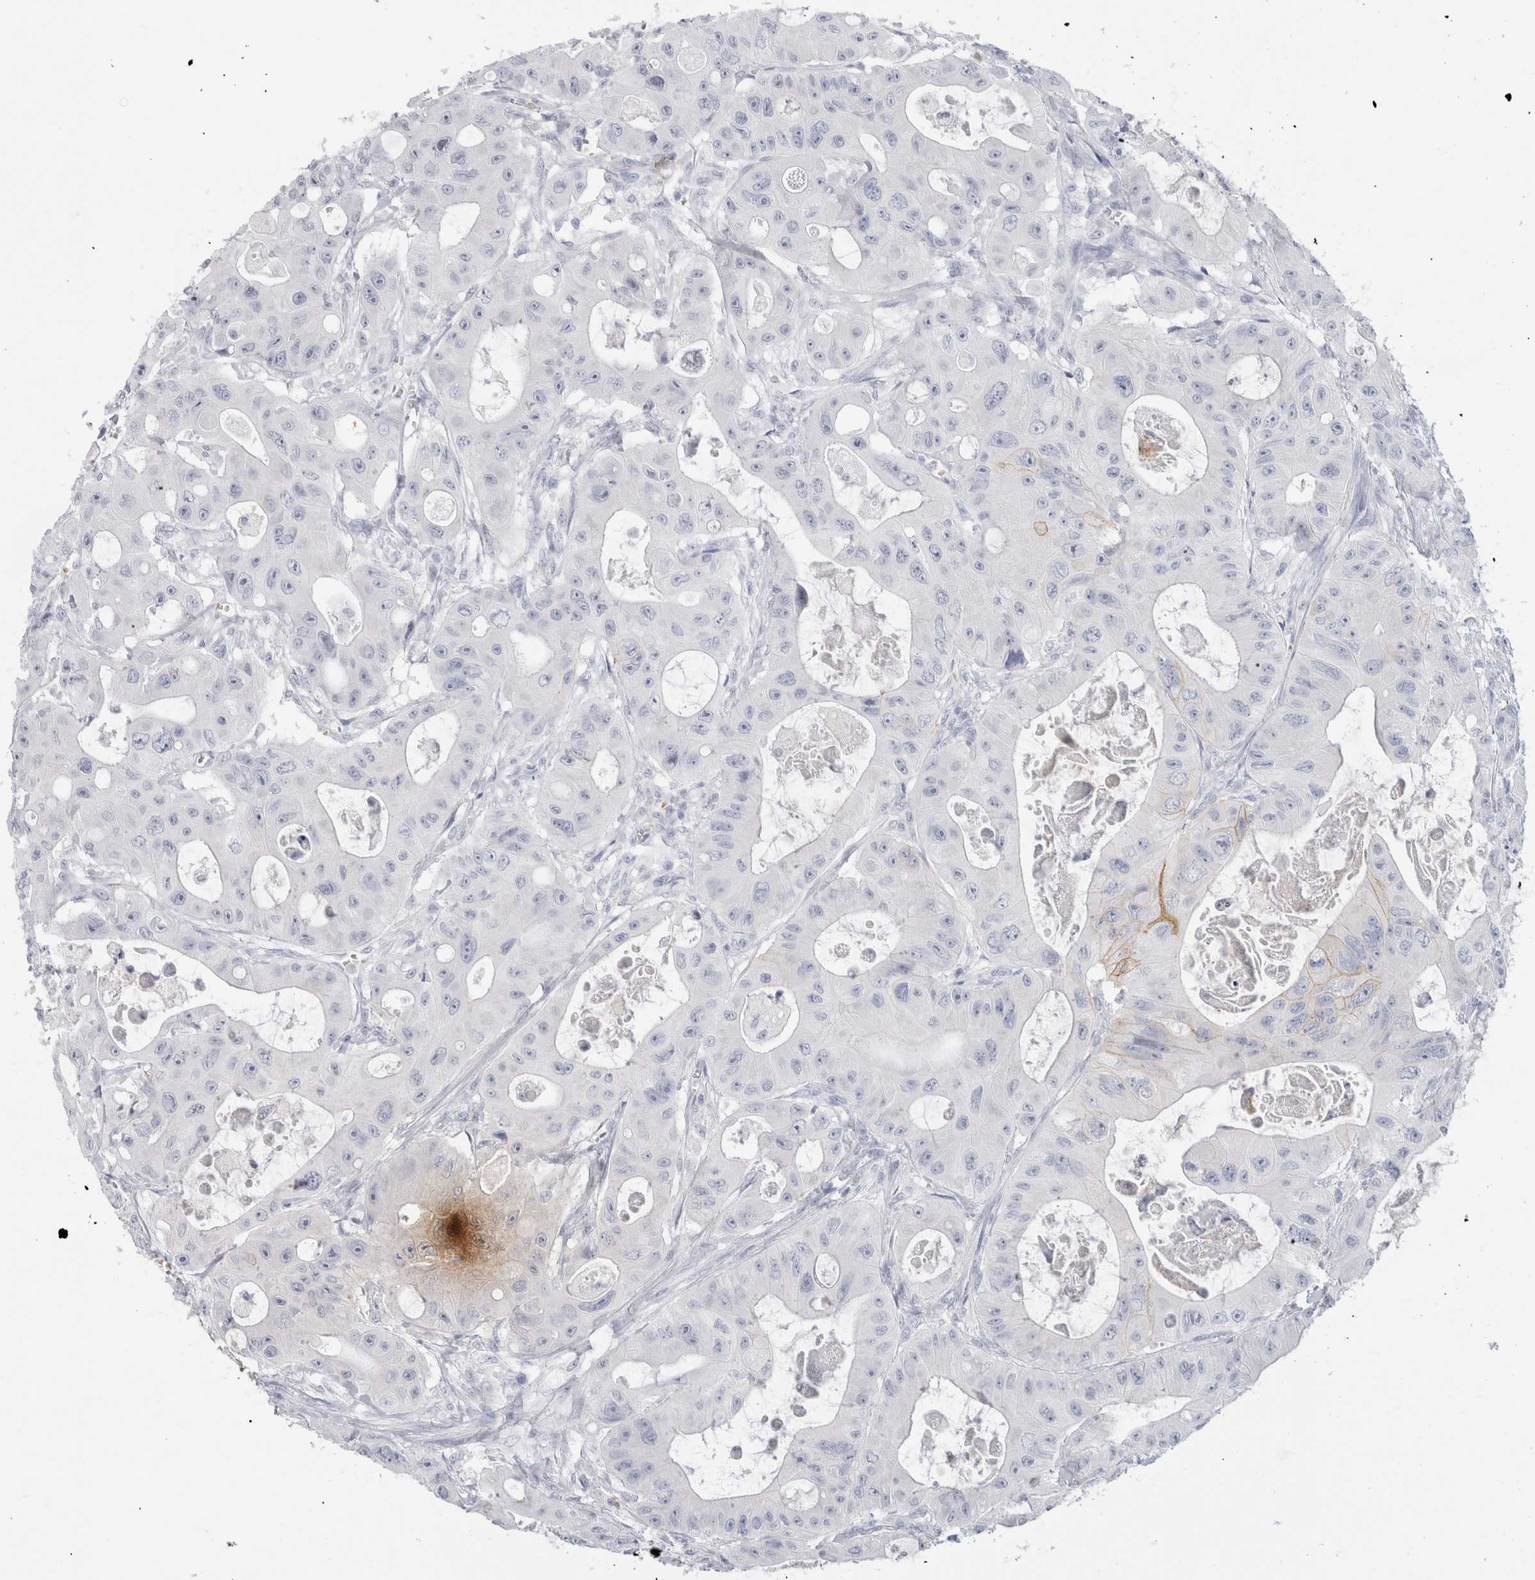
{"staining": {"intensity": "negative", "quantity": "none", "location": "none"}, "tissue": "colorectal cancer", "cell_type": "Tumor cells", "image_type": "cancer", "snomed": [{"axis": "morphology", "description": "Adenocarcinoma, NOS"}, {"axis": "topography", "description": "Colon"}], "caption": "A high-resolution micrograph shows immunohistochemistry staining of colorectal cancer (adenocarcinoma), which displays no significant staining in tumor cells.", "gene": "CD38", "patient": {"sex": "female", "age": 46}}